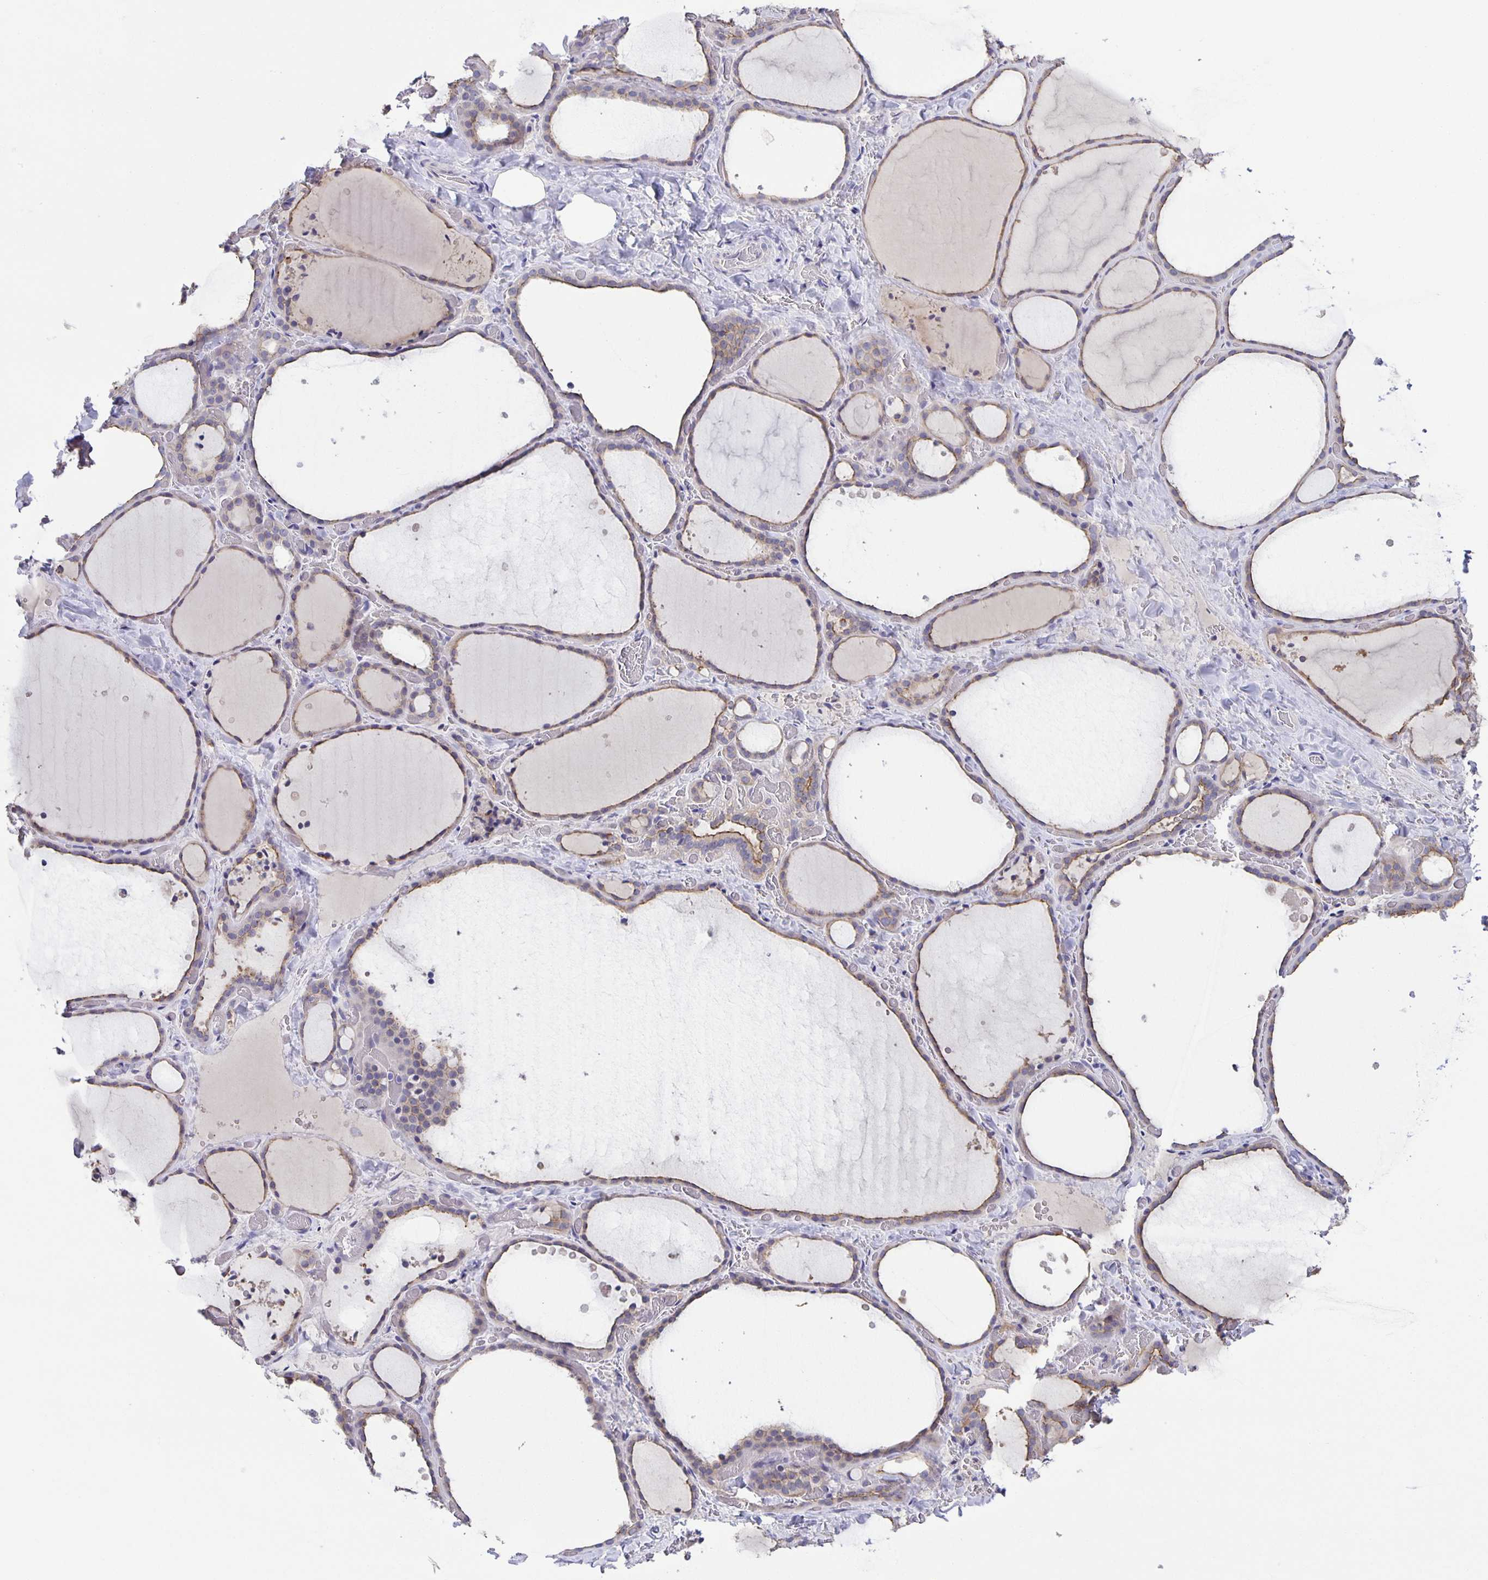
{"staining": {"intensity": "weak", "quantity": "25%-75%", "location": "cytoplasmic/membranous"}, "tissue": "thyroid gland", "cell_type": "Glandular cells", "image_type": "normal", "snomed": [{"axis": "morphology", "description": "Normal tissue, NOS"}, {"axis": "topography", "description": "Thyroid gland"}], "caption": "About 25%-75% of glandular cells in unremarkable human thyroid gland display weak cytoplasmic/membranous protein positivity as visualized by brown immunohistochemical staining.", "gene": "PTPN3", "patient": {"sex": "female", "age": 36}}